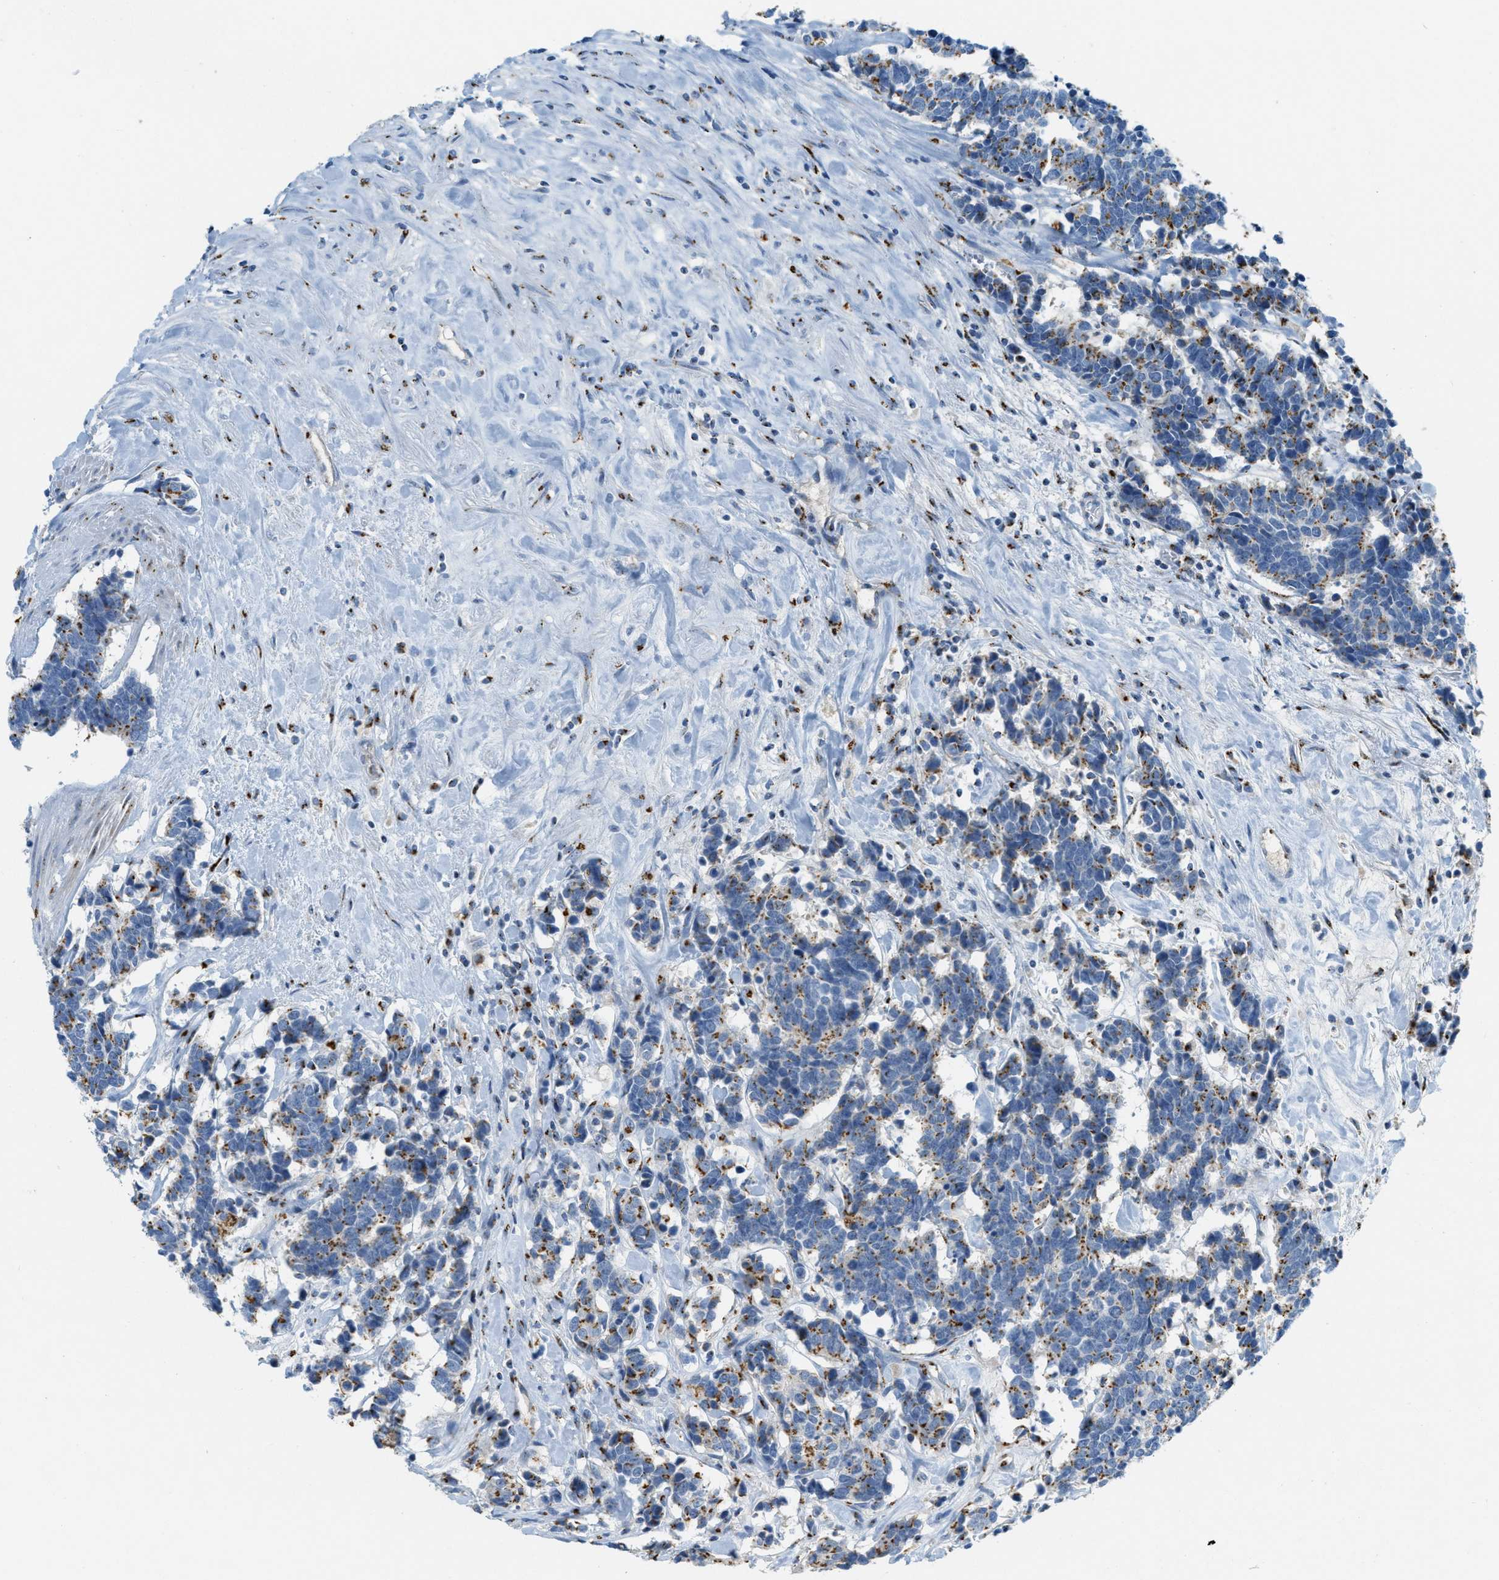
{"staining": {"intensity": "moderate", "quantity": "25%-75%", "location": "cytoplasmic/membranous"}, "tissue": "carcinoid", "cell_type": "Tumor cells", "image_type": "cancer", "snomed": [{"axis": "morphology", "description": "Carcinoma, NOS"}, {"axis": "morphology", "description": "Carcinoid, malignant, NOS"}, {"axis": "topography", "description": "Urinary bladder"}], "caption": "Protein positivity by IHC exhibits moderate cytoplasmic/membranous positivity in about 25%-75% of tumor cells in carcinoid. The staining is performed using DAB brown chromogen to label protein expression. The nuclei are counter-stained blue using hematoxylin.", "gene": "ENTPD4", "patient": {"sex": "male", "age": 57}}